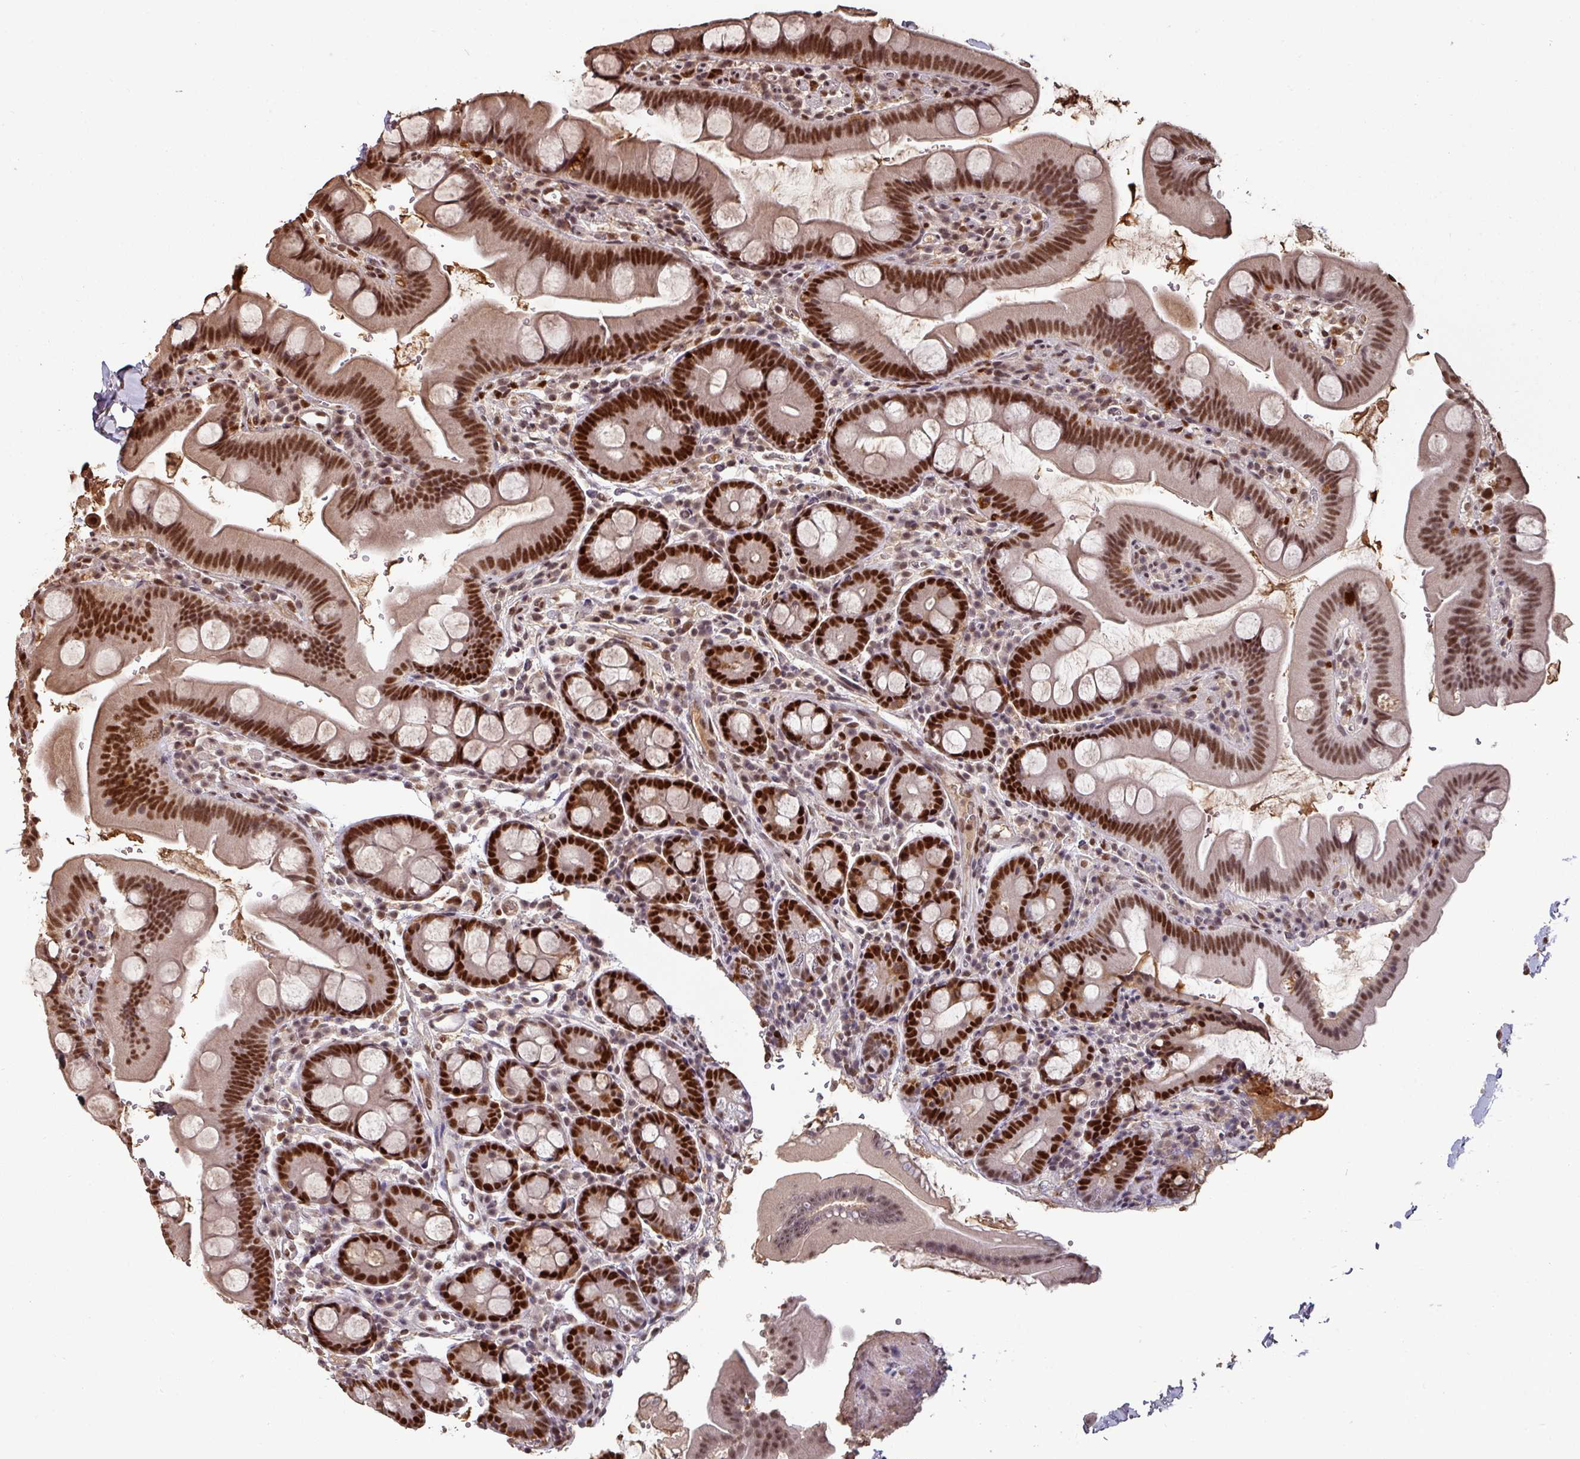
{"staining": {"intensity": "strong", "quantity": ">75%", "location": "nuclear"}, "tissue": "small intestine", "cell_type": "Glandular cells", "image_type": "normal", "snomed": [{"axis": "morphology", "description": "Normal tissue, NOS"}, {"axis": "topography", "description": "Small intestine"}], "caption": "A high-resolution photomicrograph shows immunohistochemistry (IHC) staining of unremarkable small intestine, which reveals strong nuclear positivity in about >75% of glandular cells.", "gene": "POLD1", "patient": {"sex": "female", "age": 68}}